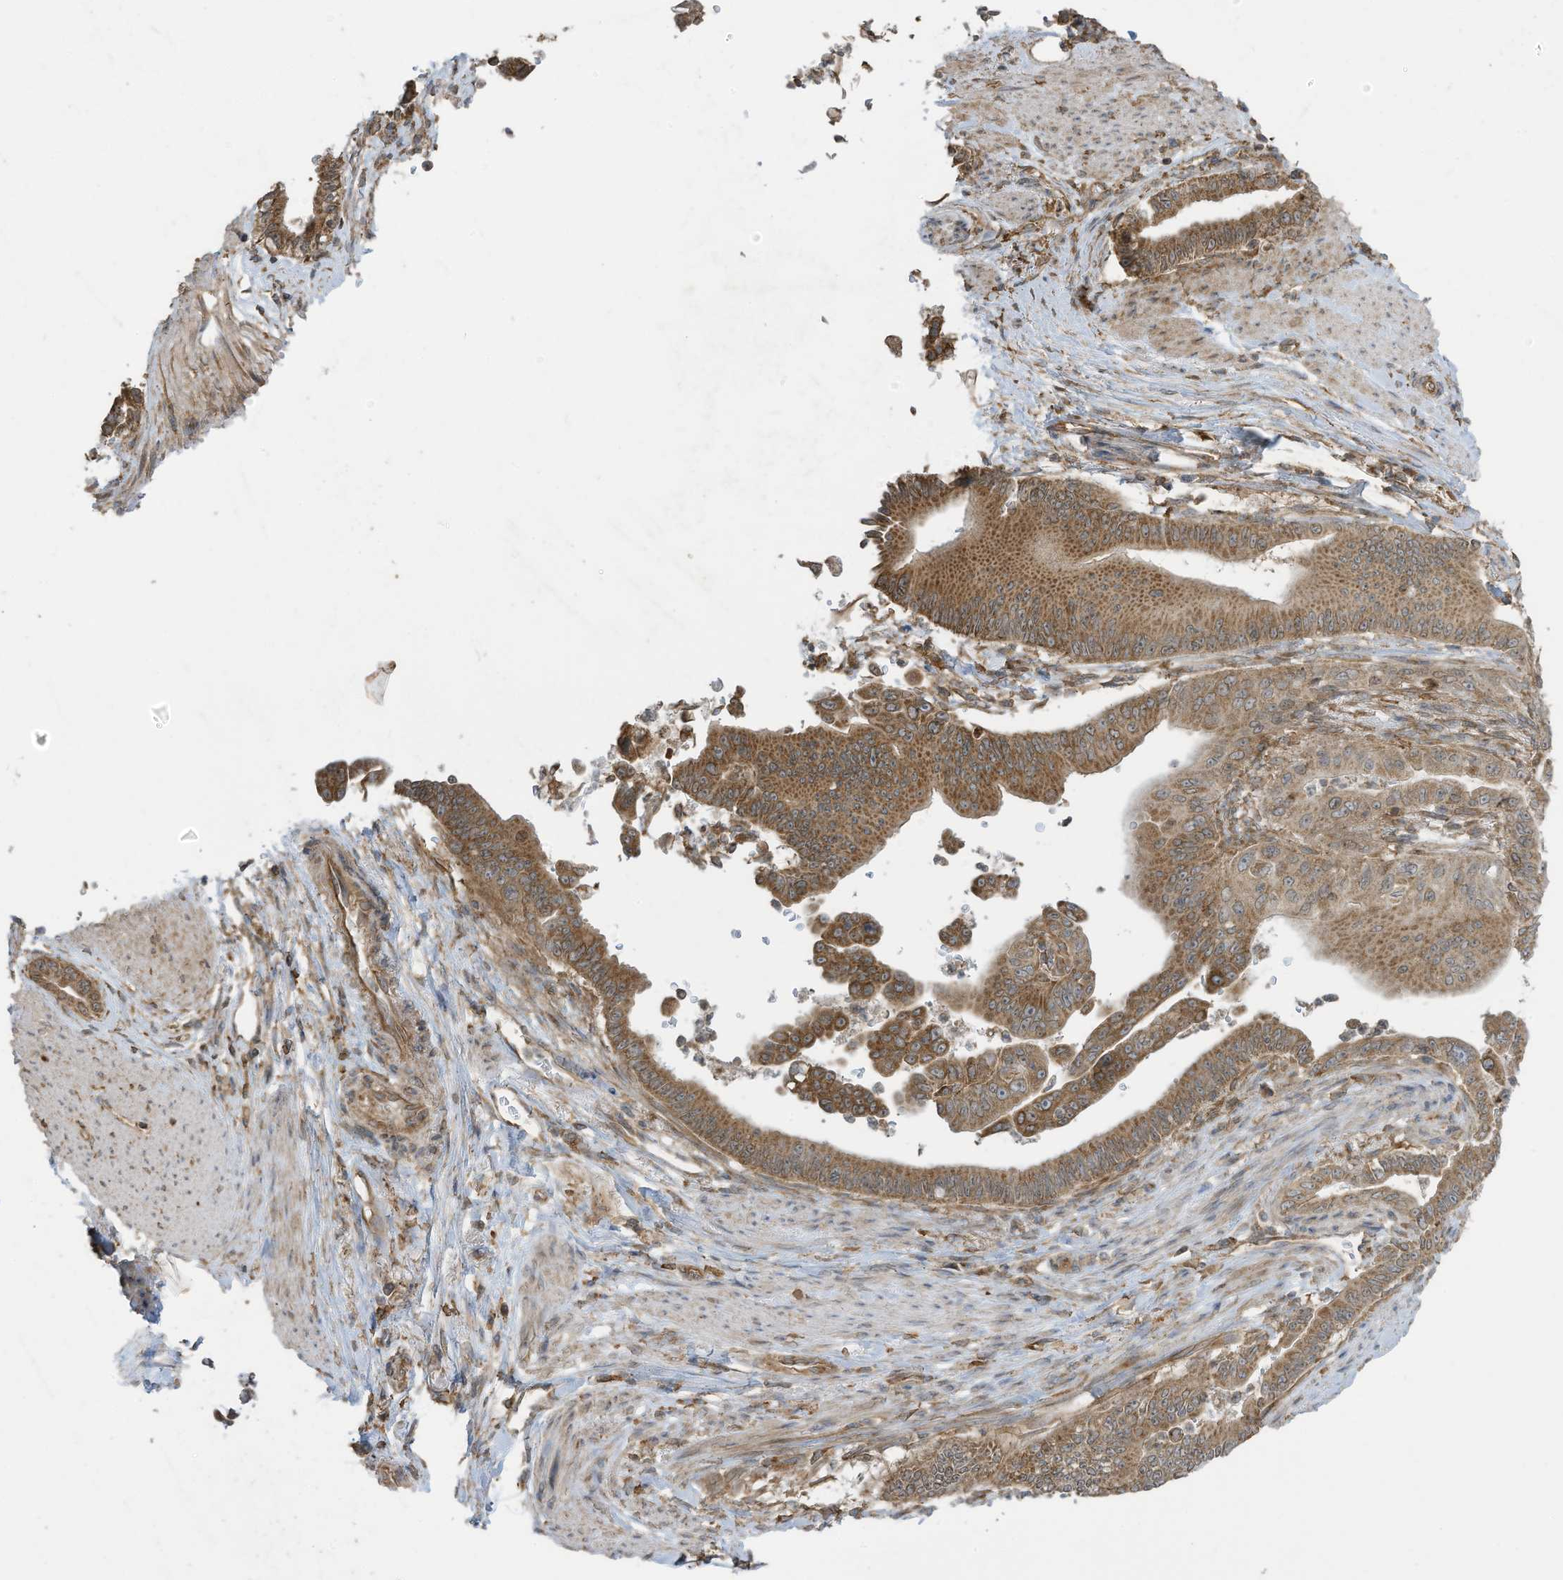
{"staining": {"intensity": "moderate", "quantity": ">75%", "location": "cytoplasmic/membranous"}, "tissue": "pancreatic cancer", "cell_type": "Tumor cells", "image_type": "cancer", "snomed": [{"axis": "morphology", "description": "Adenocarcinoma, NOS"}, {"axis": "topography", "description": "Pancreas"}], "caption": "Brown immunohistochemical staining in human pancreatic cancer reveals moderate cytoplasmic/membranous positivity in about >75% of tumor cells. Ihc stains the protein of interest in brown and the nuclei are stained blue.", "gene": "CGAS", "patient": {"sex": "male", "age": 70}}